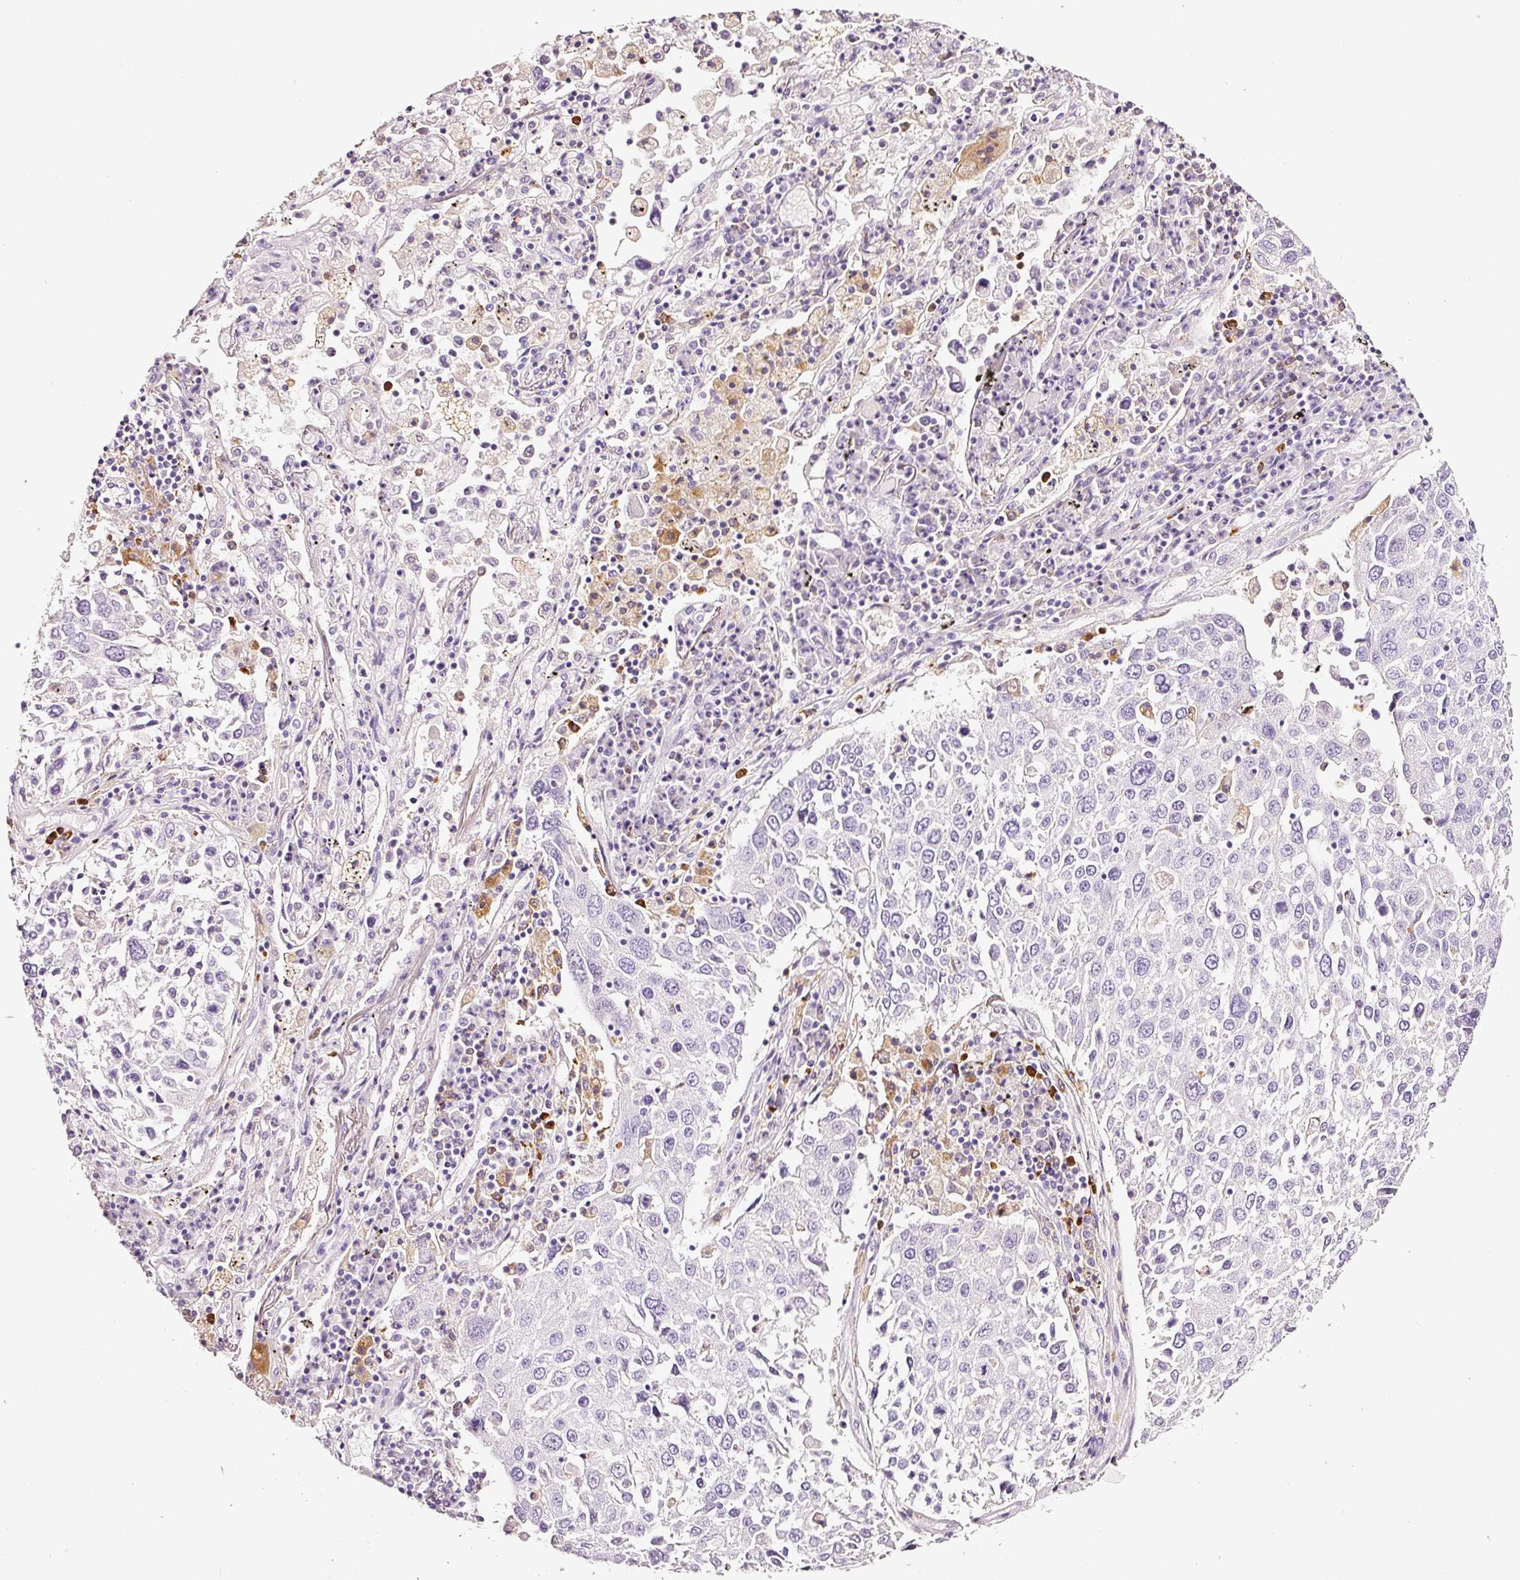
{"staining": {"intensity": "negative", "quantity": "none", "location": "none"}, "tissue": "lung cancer", "cell_type": "Tumor cells", "image_type": "cancer", "snomed": [{"axis": "morphology", "description": "Squamous cell carcinoma, NOS"}, {"axis": "topography", "description": "Lung"}], "caption": "Histopathology image shows no protein expression in tumor cells of lung cancer tissue. Nuclei are stained in blue.", "gene": "CYB561A3", "patient": {"sex": "male", "age": 65}}